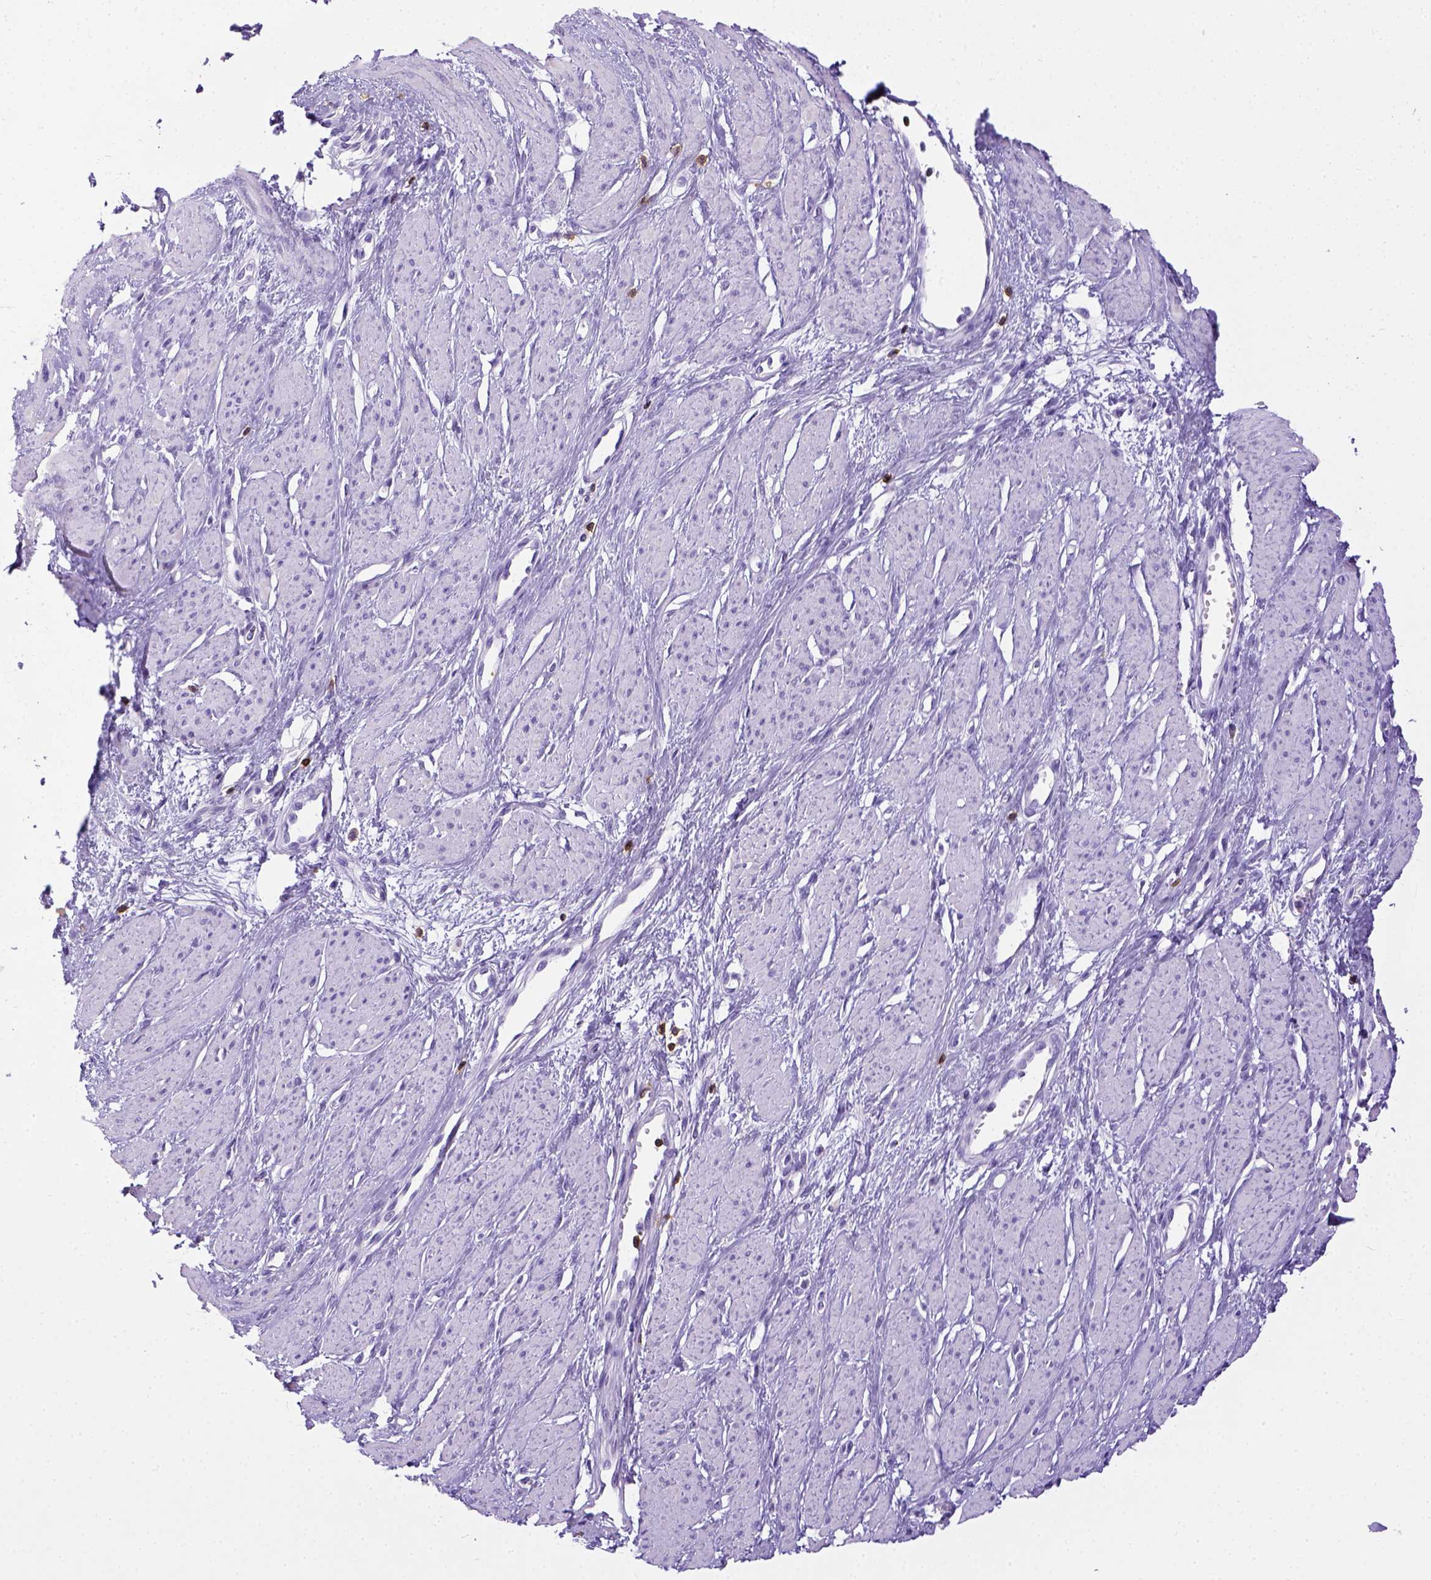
{"staining": {"intensity": "negative", "quantity": "none", "location": "none"}, "tissue": "smooth muscle", "cell_type": "Smooth muscle cells", "image_type": "normal", "snomed": [{"axis": "morphology", "description": "Normal tissue, NOS"}, {"axis": "topography", "description": "Smooth muscle"}, {"axis": "topography", "description": "Uterus"}], "caption": "Smooth muscle cells show no significant protein positivity in normal smooth muscle.", "gene": "CD3E", "patient": {"sex": "female", "age": 39}}